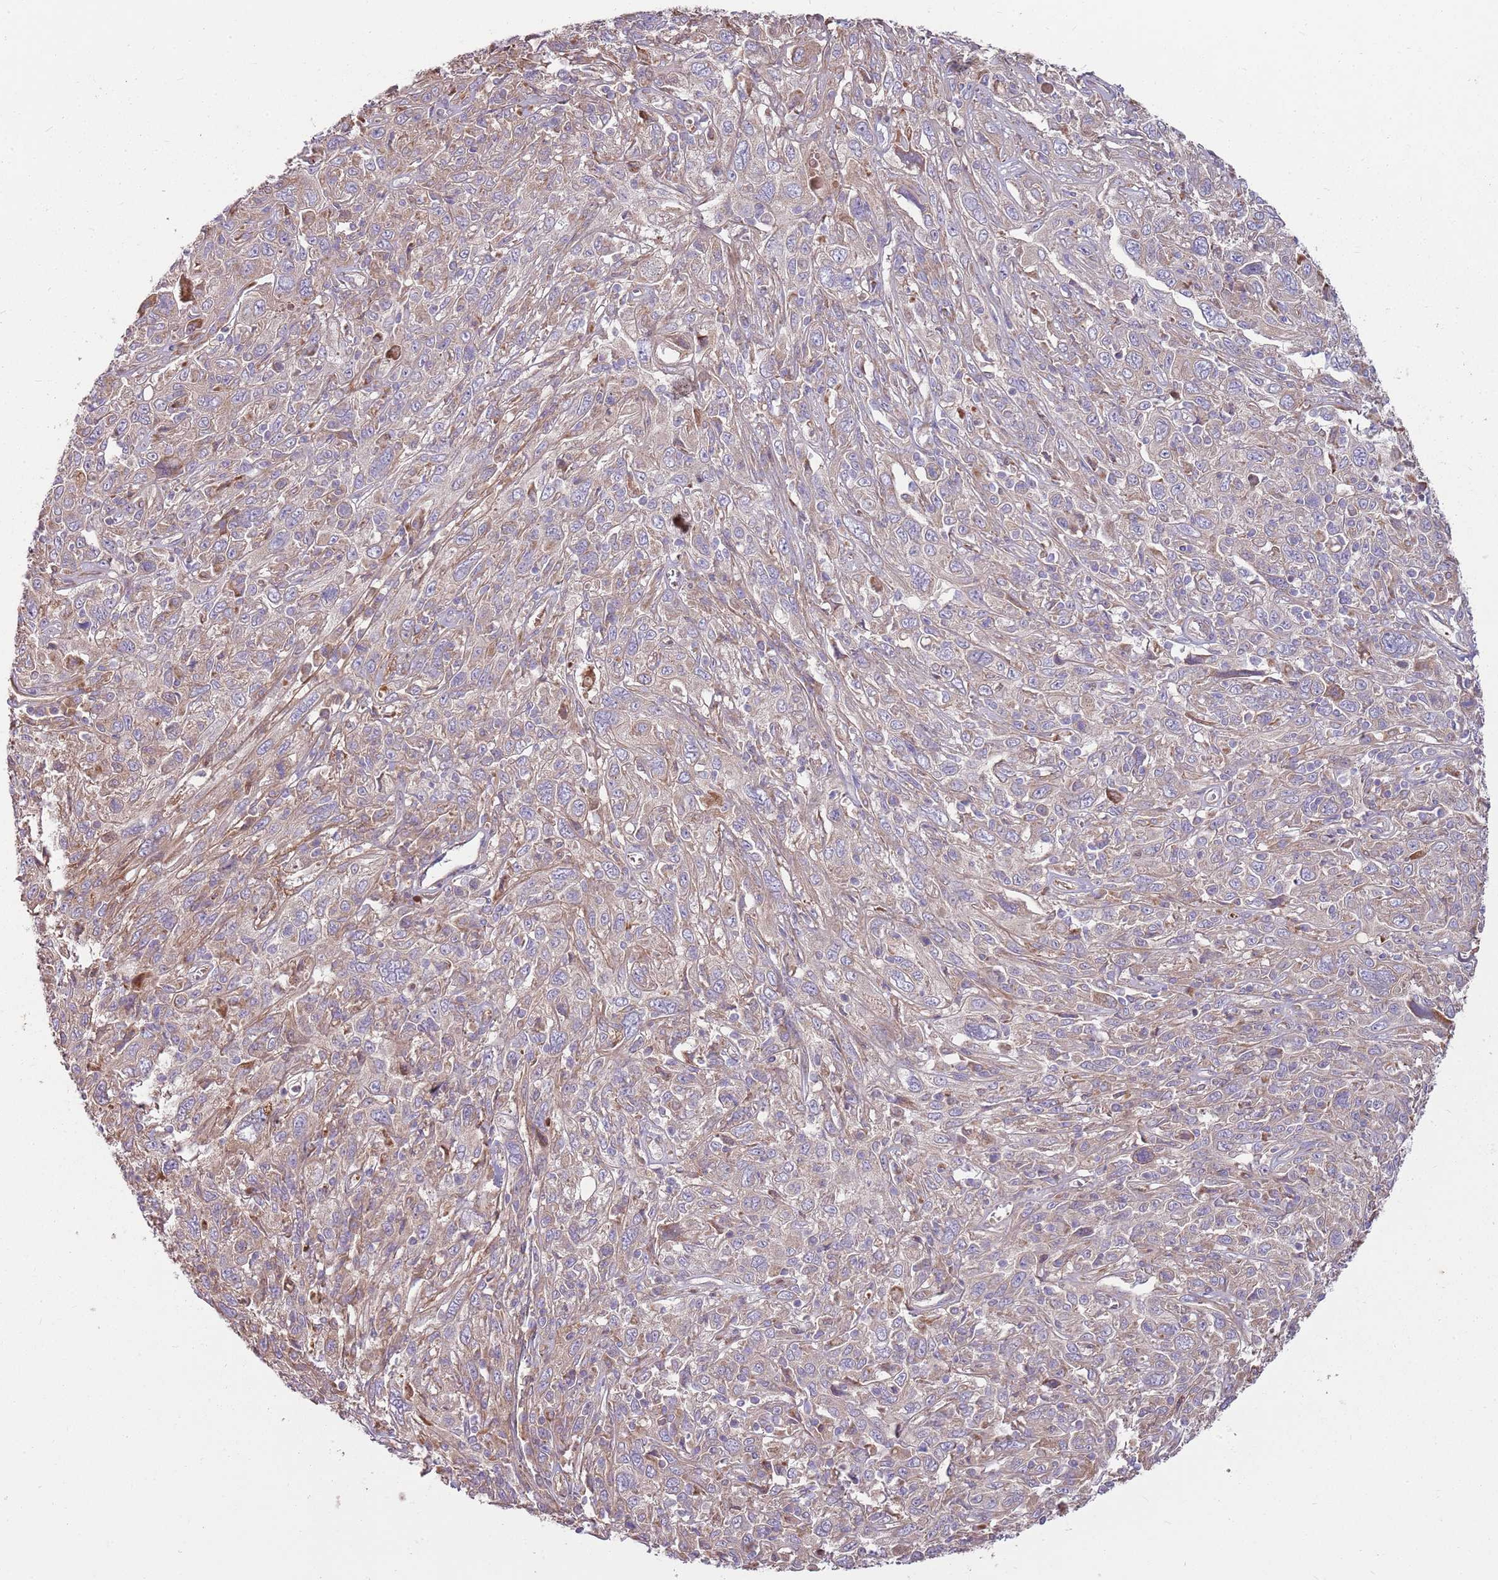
{"staining": {"intensity": "negative", "quantity": "none", "location": "none"}, "tissue": "cervical cancer", "cell_type": "Tumor cells", "image_type": "cancer", "snomed": [{"axis": "morphology", "description": "Squamous cell carcinoma, NOS"}, {"axis": "topography", "description": "Cervix"}], "caption": "Immunohistochemistry (IHC) of human squamous cell carcinoma (cervical) displays no staining in tumor cells.", "gene": "EMC1", "patient": {"sex": "female", "age": 46}}